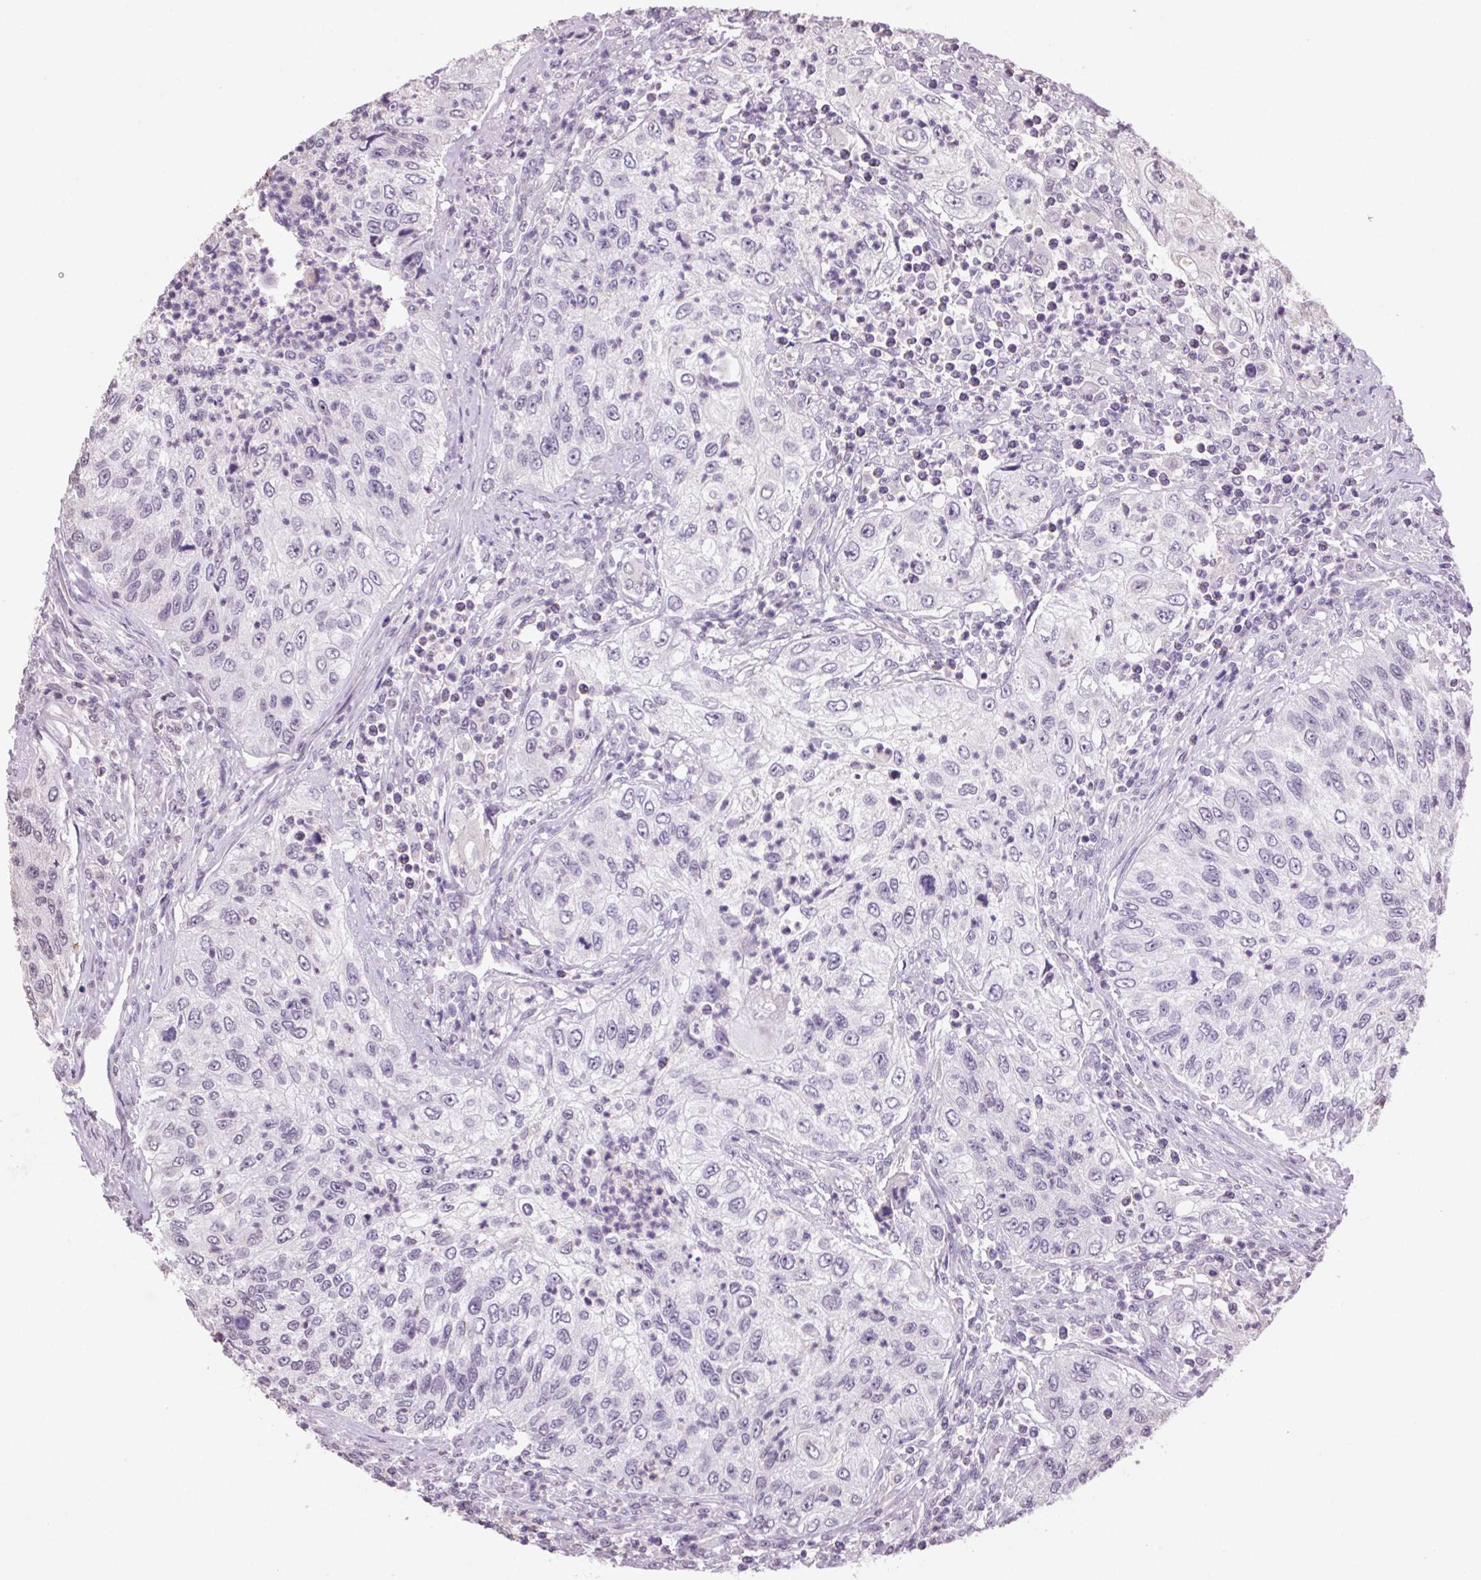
{"staining": {"intensity": "negative", "quantity": "none", "location": "none"}, "tissue": "urothelial cancer", "cell_type": "Tumor cells", "image_type": "cancer", "snomed": [{"axis": "morphology", "description": "Urothelial carcinoma, High grade"}, {"axis": "topography", "description": "Urinary bladder"}], "caption": "IHC image of human urothelial carcinoma (high-grade) stained for a protein (brown), which demonstrates no staining in tumor cells.", "gene": "VWA3B", "patient": {"sex": "female", "age": 60}}